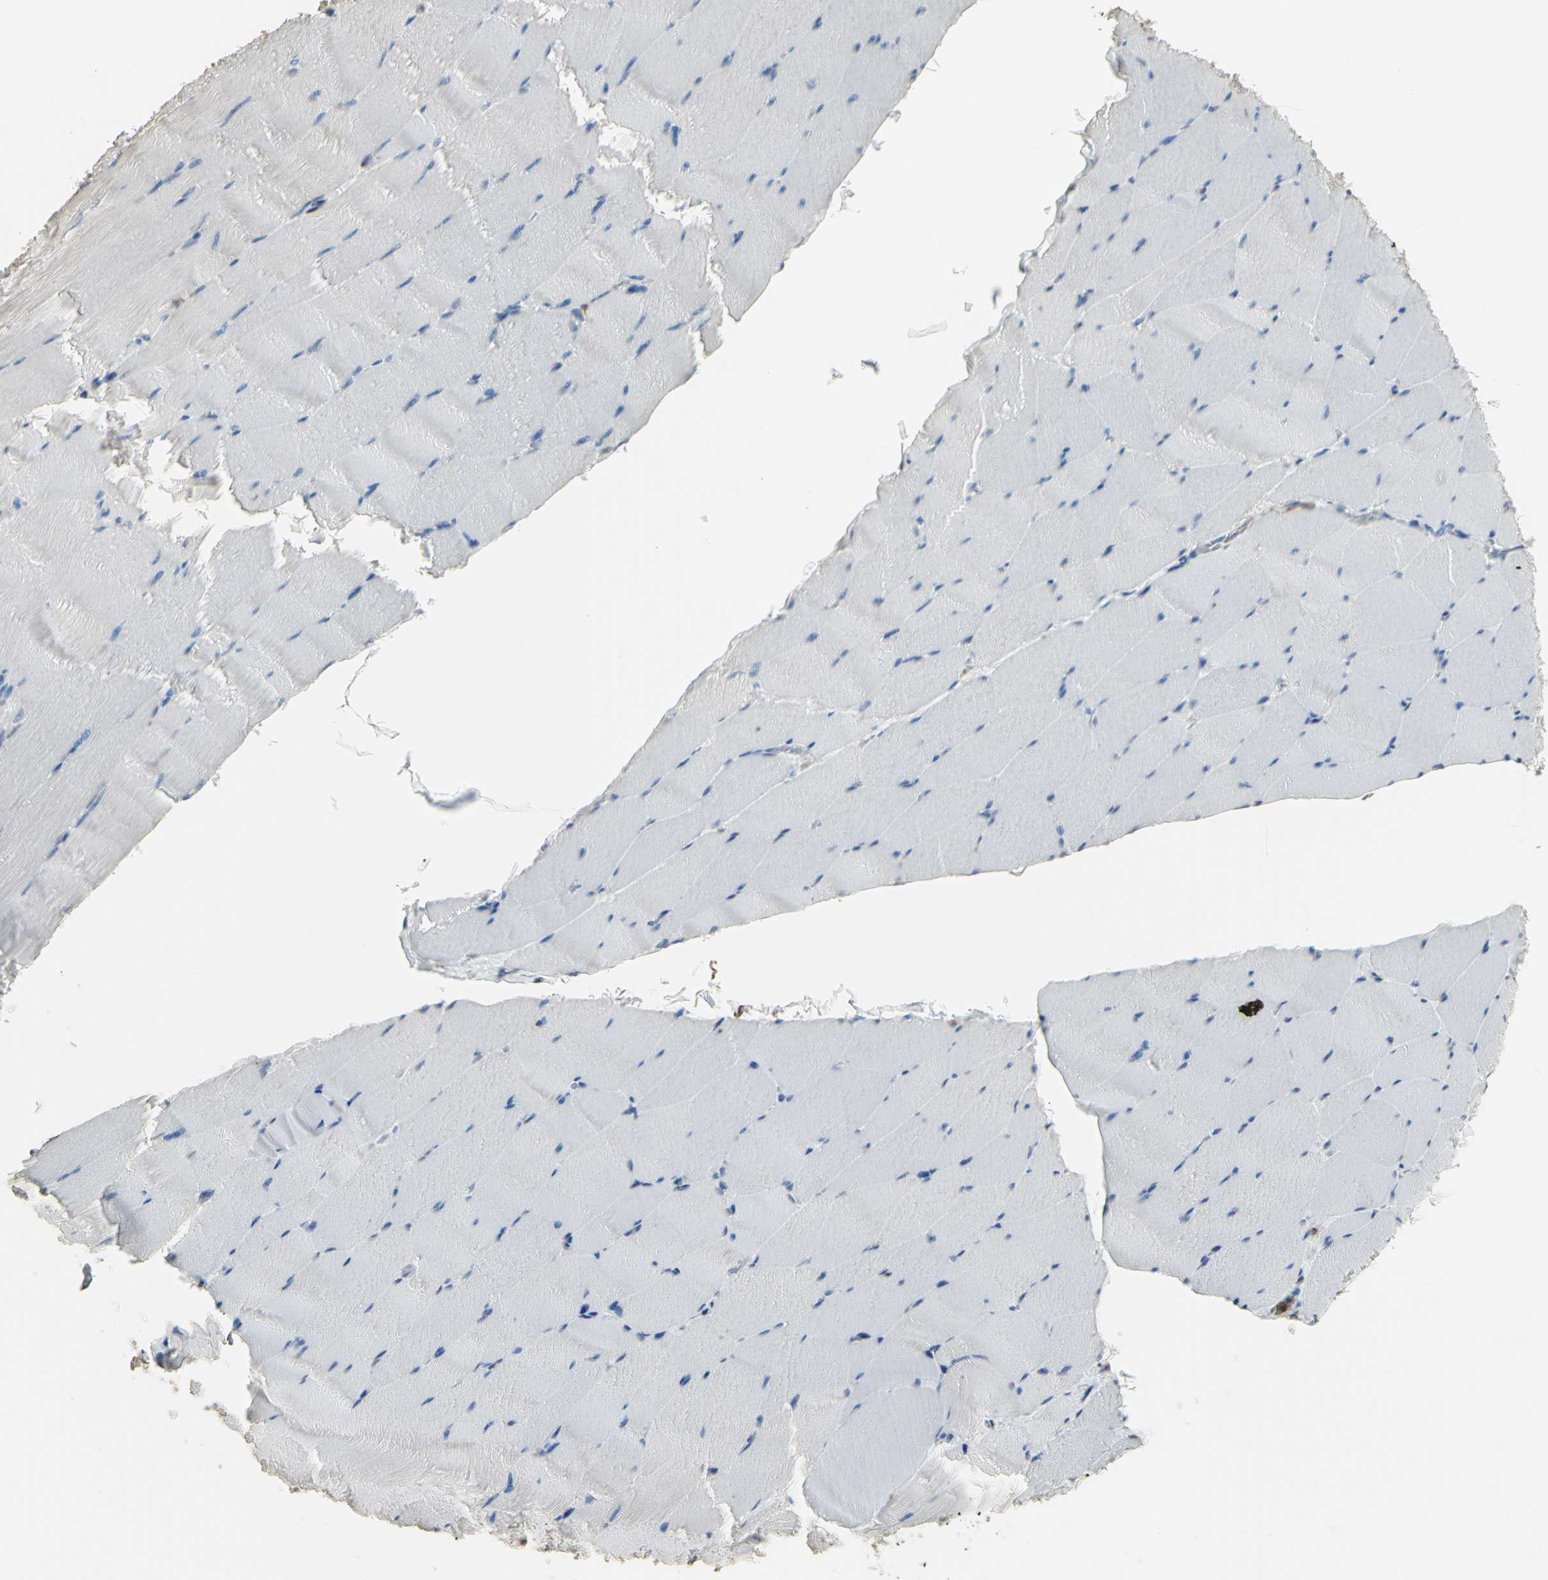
{"staining": {"intensity": "negative", "quantity": "none", "location": "none"}, "tissue": "skeletal muscle", "cell_type": "Myocytes", "image_type": "normal", "snomed": [{"axis": "morphology", "description": "Normal tissue, NOS"}, {"axis": "topography", "description": "Skeletal muscle"}], "caption": "The IHC histopathology image has no significant expression in myocytes of skeletal muscle.", "gene": "PSTPIP1", "patient": {"sex": "male", "age": 62}}